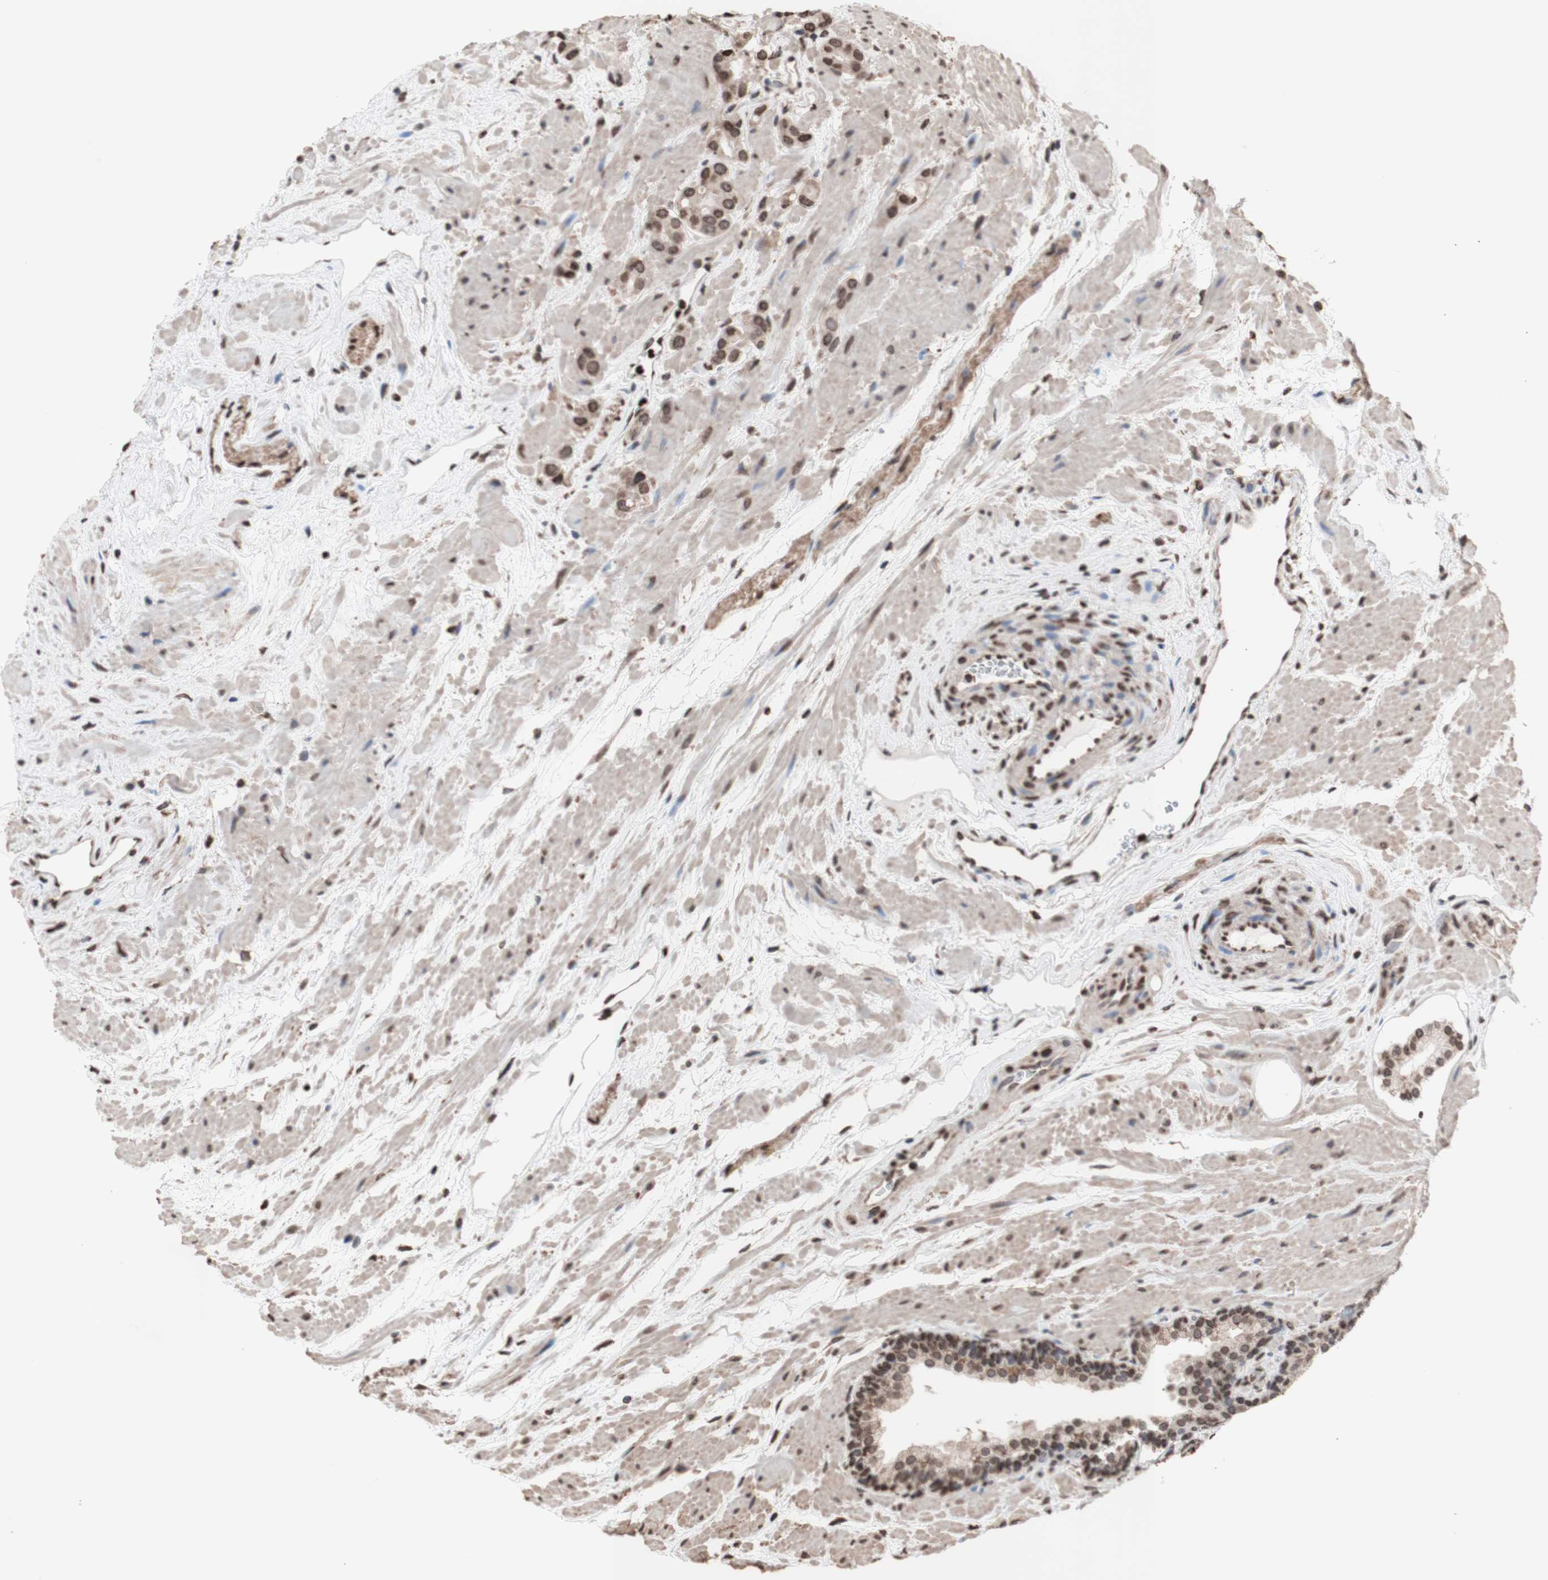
{"staining": {"intensity": "moderate", "quantity": ">75%", "location": "cytoplasmic/membranous,nuclear"}, "tissue": "prostate cancer", "cell_type": "Tumor cells", "image_type": "cancer", "snomed": [{"axis": "morphology", "description": "Adenocarcinoma, High grade"}, {"axis": "topography", "description": "Prostate"}], "caption": "An immunohistochemistry (IHC) image of tumor tissue is shown. Protein staining in brown labels moderate cytoplasmic/membranous and nuclear positivity in prostate high-grade adenocarcinoma within tumor cells. (Brightfield microscopy of DAB IHC at high magnification).", "gene": "SNAI2", "patient": {"sex": "male", "age": 64}}